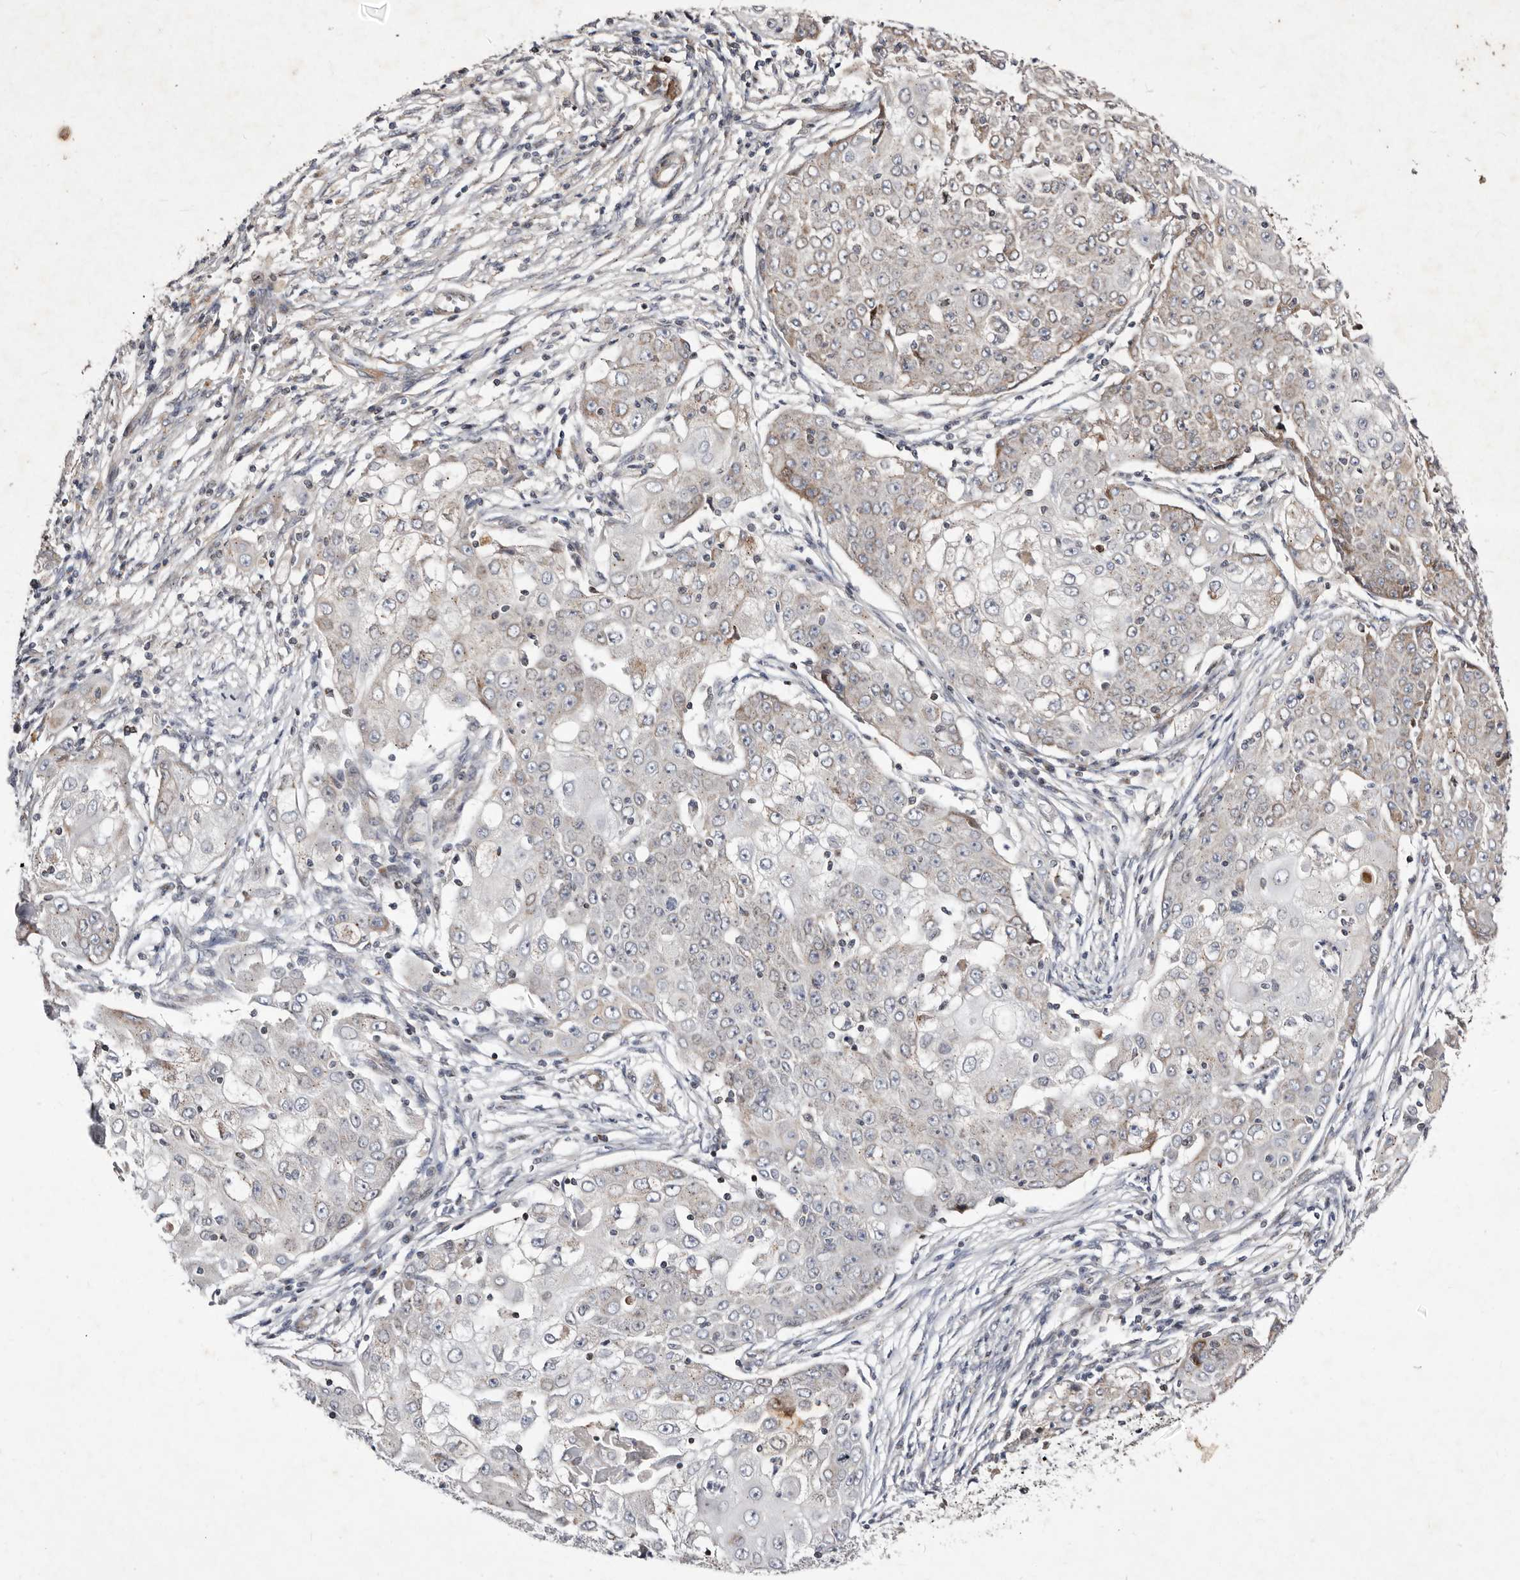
{"staining": {"intensity": "weak", "quantity": "<25%", "location": "cytoplasmic/membranous"}, "tissue": "ovarian cancer", "cell_type": "Tumor cells", "image_type": "cancer", "snomed": [{"axis": "morphology", "description": "Carcinoma, endometroid"}, {"axis": "topography", "description": "Ovary"}], "caption": "Protein analysis of ovarian cancer (endometroid carcinoma) shows no significant staining in tumor cells.", "gene": "TIMM17B", "patient": {"sex": "female", "age": 42}}